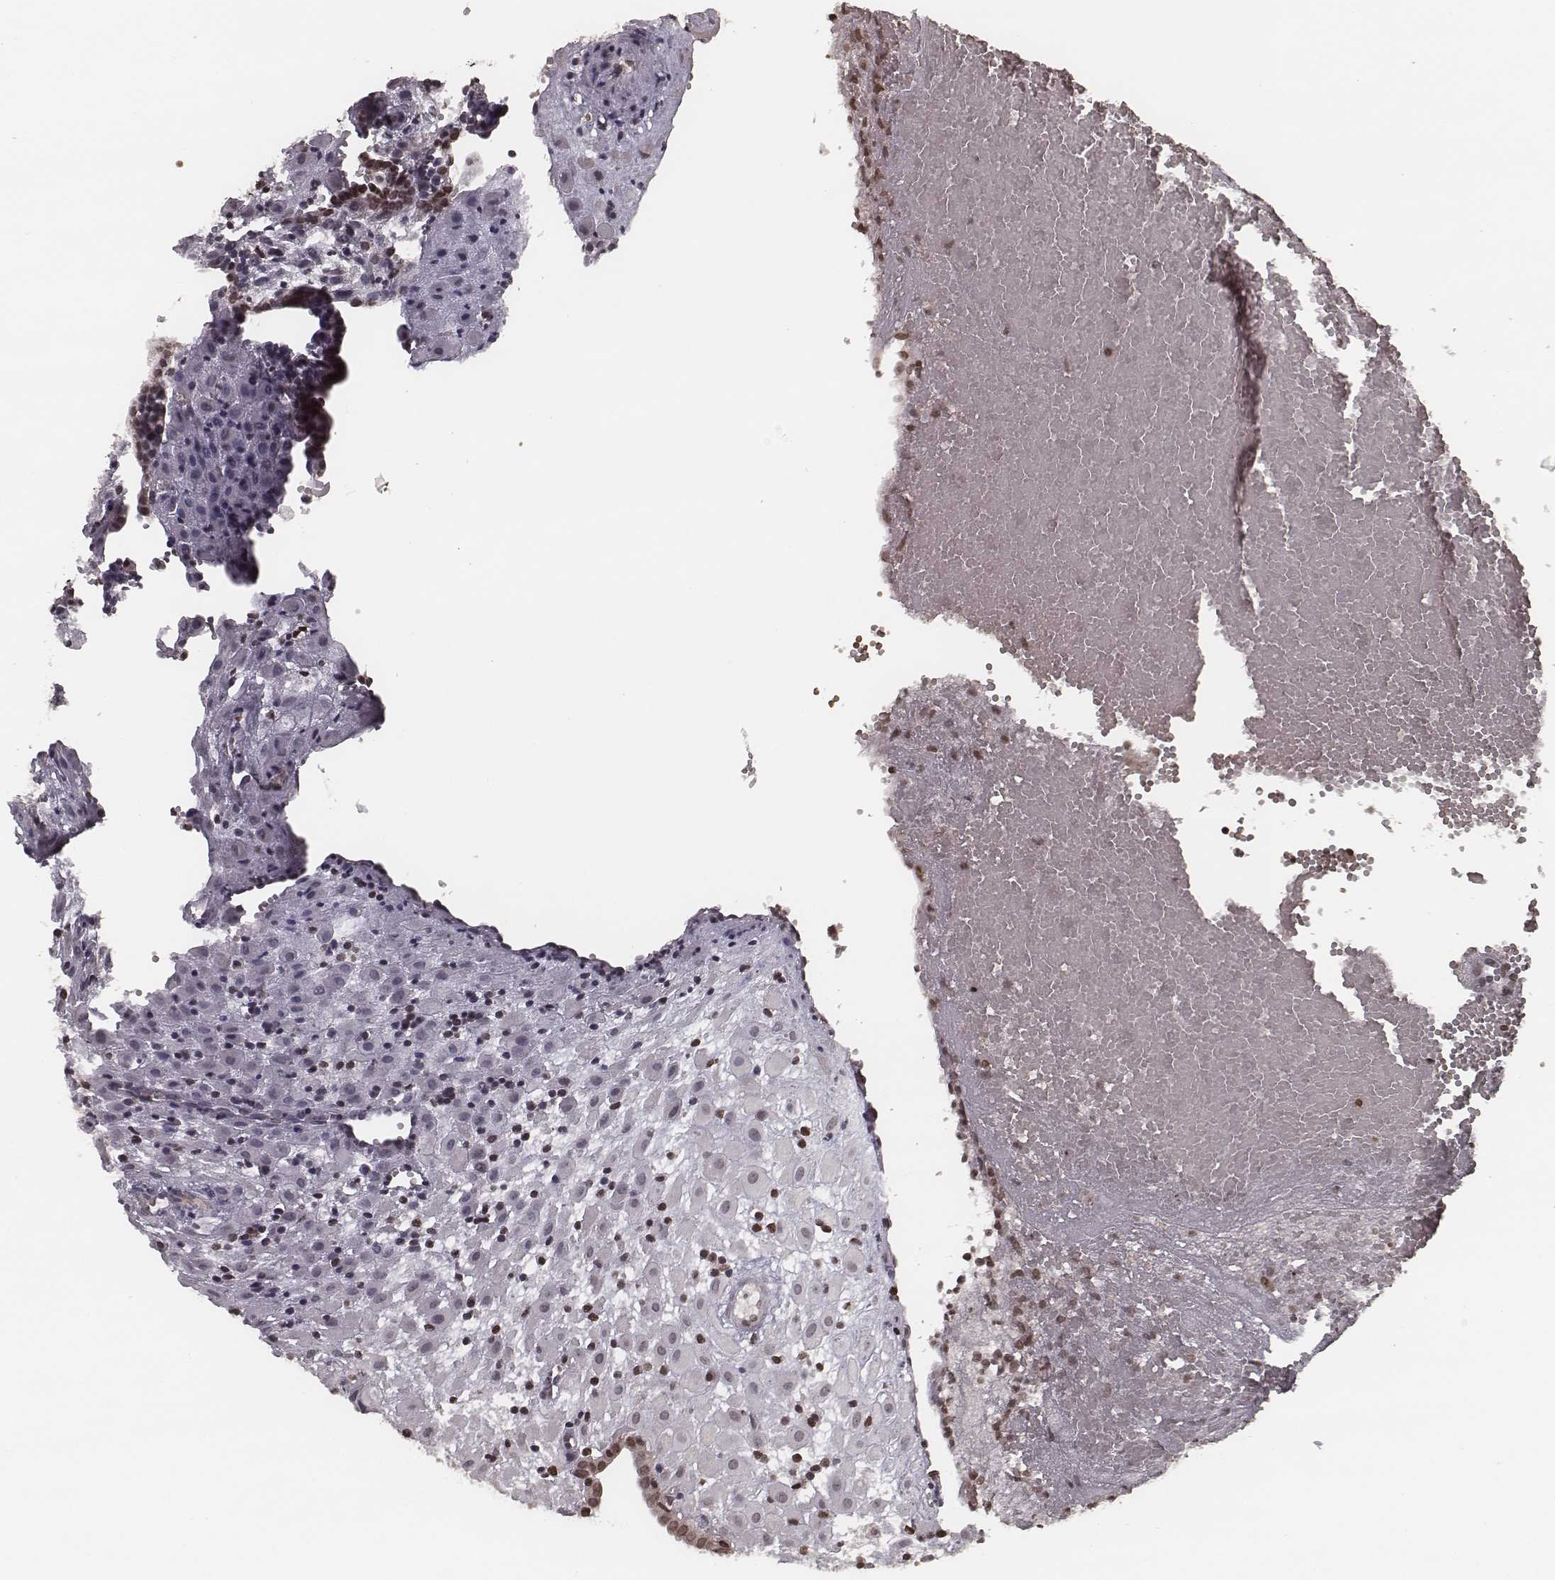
{"staining": {"intensity": "negative", "quantity": "none", "location": "none"}, "tissue": "placenta", "cell_type": "Decidual cells", "image_type": "normal", "snomed": [{"axis": "morphology", "description": "Normal tissue, NOS"}, {"axis": "topography", "description": "Placenta"}], "caption": "DAB (3,3'-diaminobenzidine) immunohistochemical staining of normal human placenta reveals no significant positivity in decidual cells.", "gene": "HMGA2", "patient": {"sex": "female", "age": 24}}